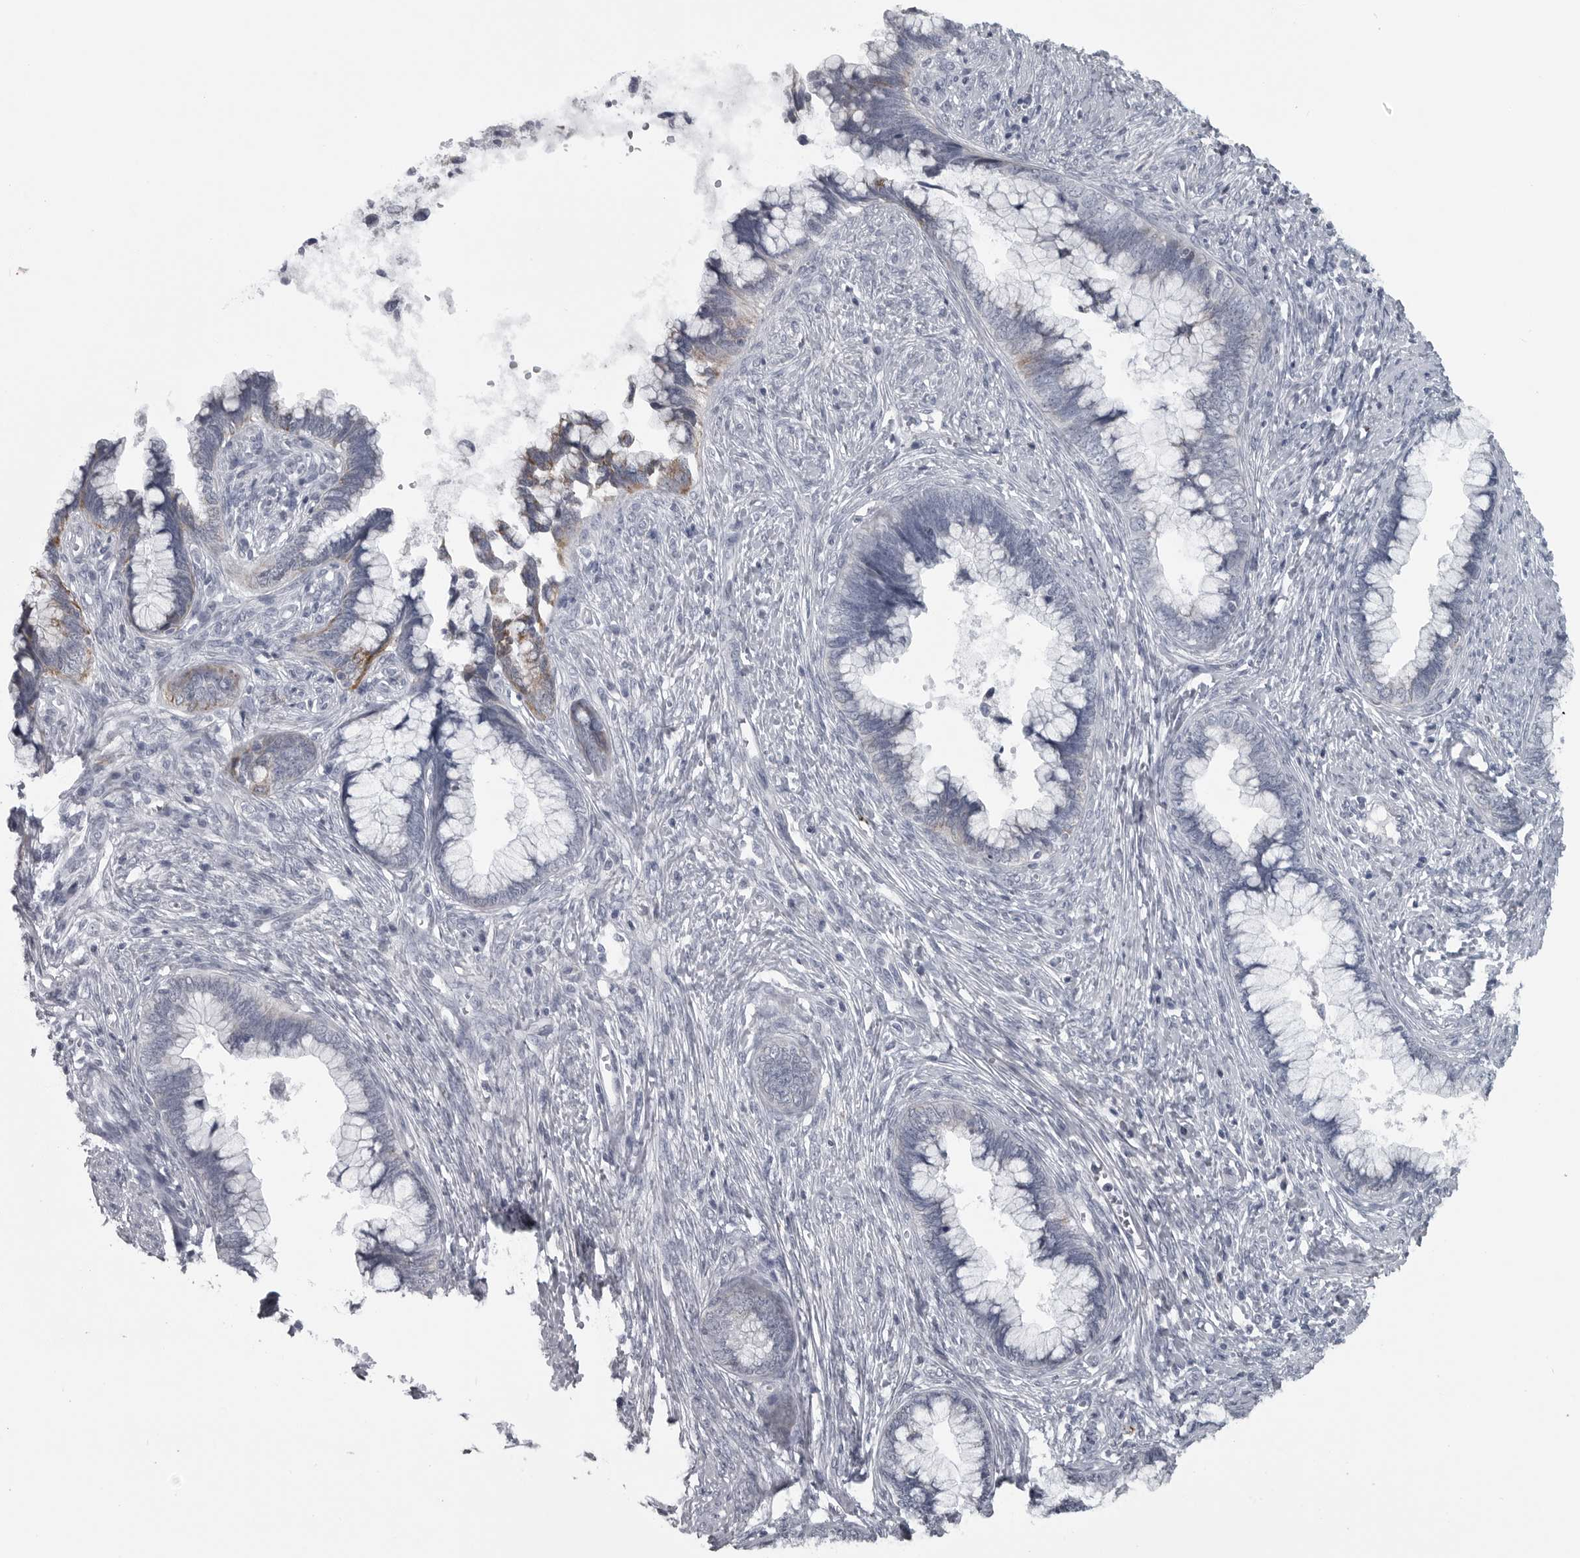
{"staining": {"intensity": "moderate", "quantity": "<25%", "location": "cytoplasmic/membranous"}, "tissue": "cervical cancer", "cell_type": "Tumor cells", "image_type": "cancer", "snomed": [{"axis": "morphology", "description": "Adenocarcinoma, NOS"}, {"axis": "topography", "description": "Cervix"}], "caption": "Protein expression analysis of cervical cancer (adenocarcinoma) demonstrates moderate cytoplasmic/membranous expression in about <25% of tumor cells. (DAB IHC with brightfield microscopy, high magnification).", "gene": "LYSMD1", "patient": {"sex": "female", "age": 44}}